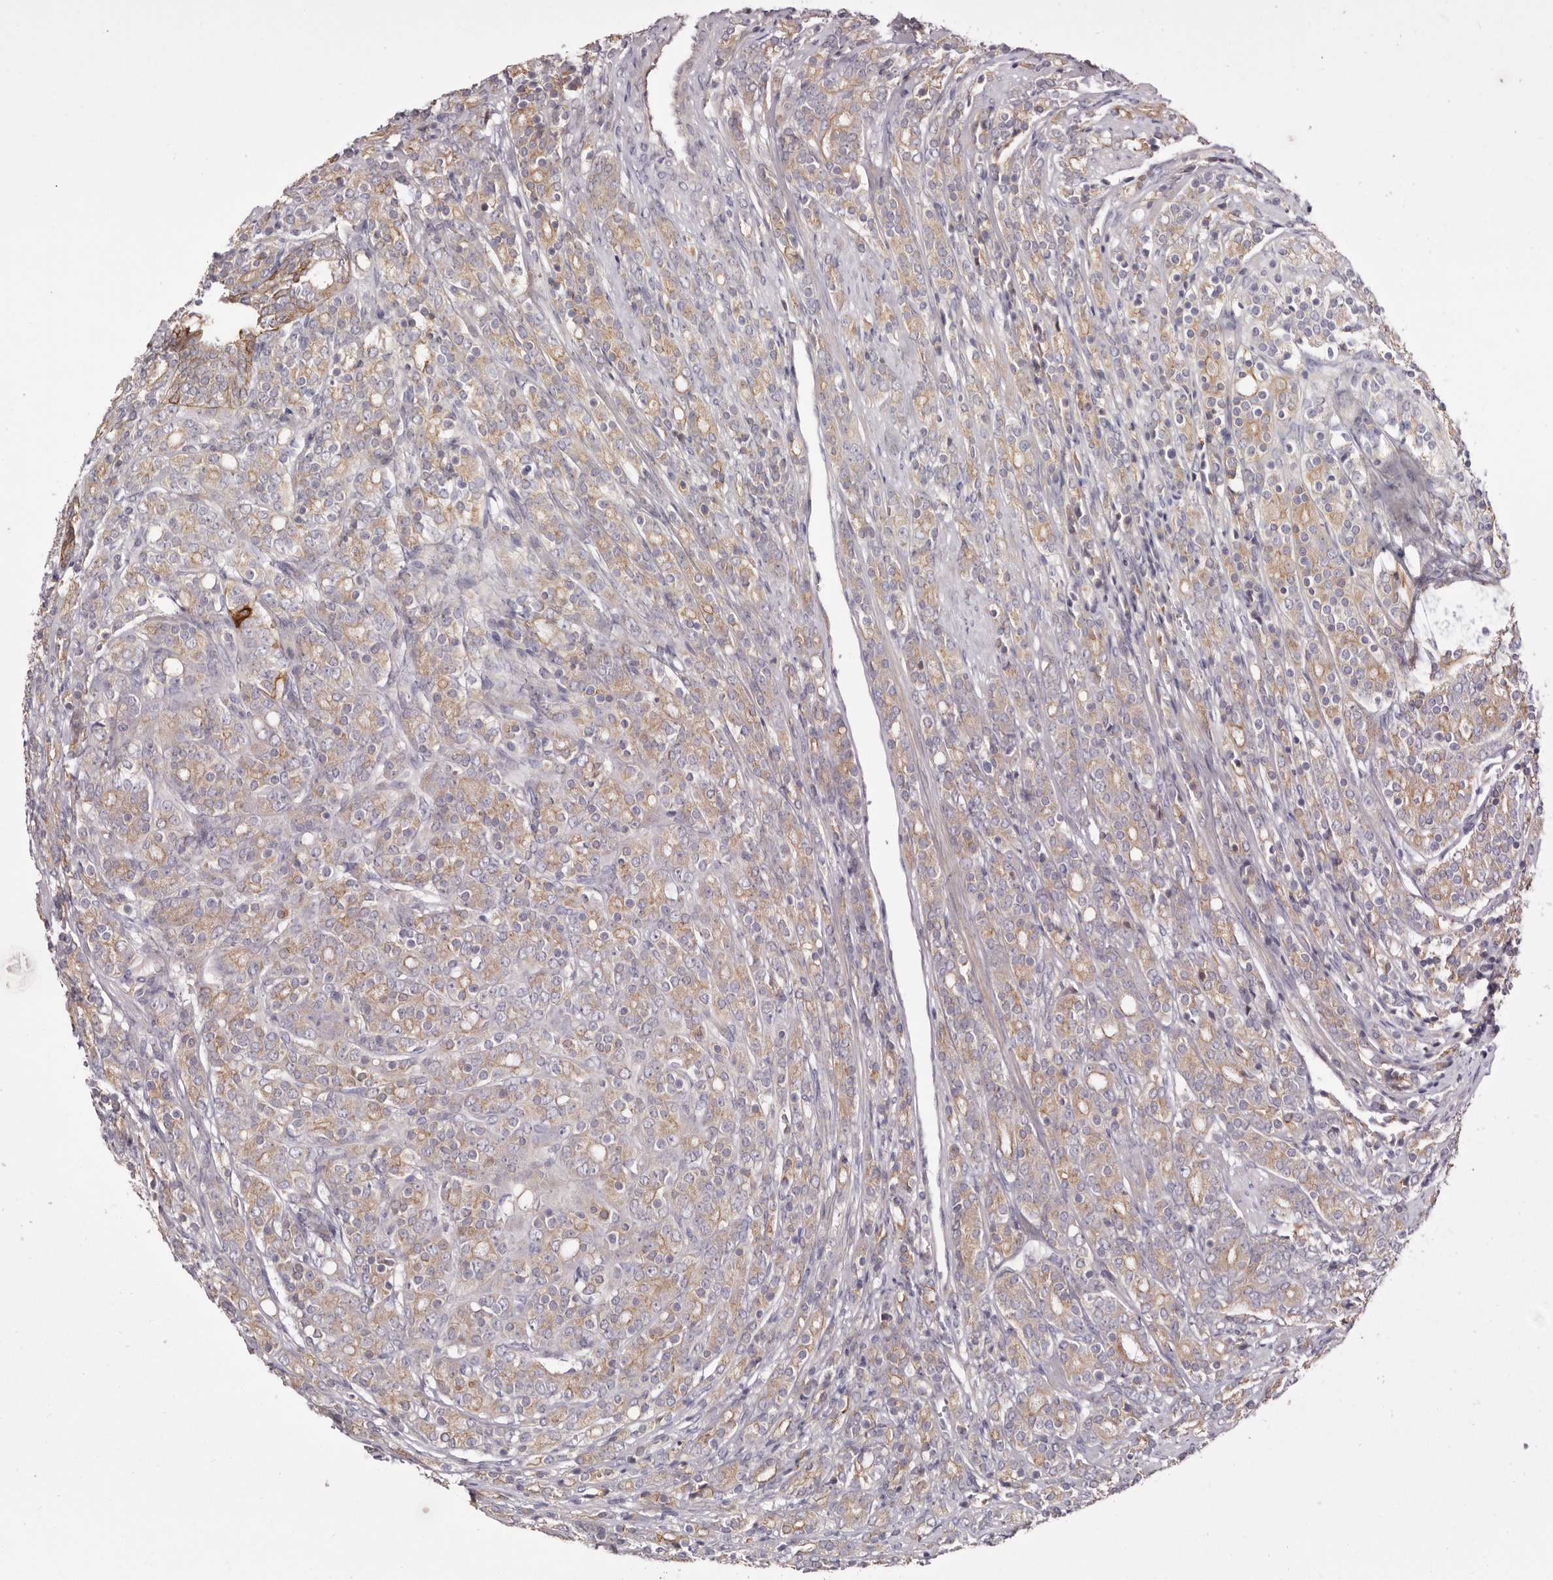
{"staining": {"intensity": "weak", "quantity": ">75%", "location": "cytoplasmic/membranous"}, "tissue": "prostate cancer", "cell_type": "Tumor cells", "image_type": "cancer", "snomed": [{"axis": "morphology", "description": "Adenocarcinoma, High grade"}, {"axis": "topography", "description": "Prostate"}], "caption": "Approximately >75% of tumor cells in human prostate cancer (adenocarcinoma (high-grade)) demonstrate weak cytoplasmic/membranous protein positivity as visualized by brown immunohistochemical staining.", "gene": "STK16", "patient": {"sex": "male", "age": 62}}